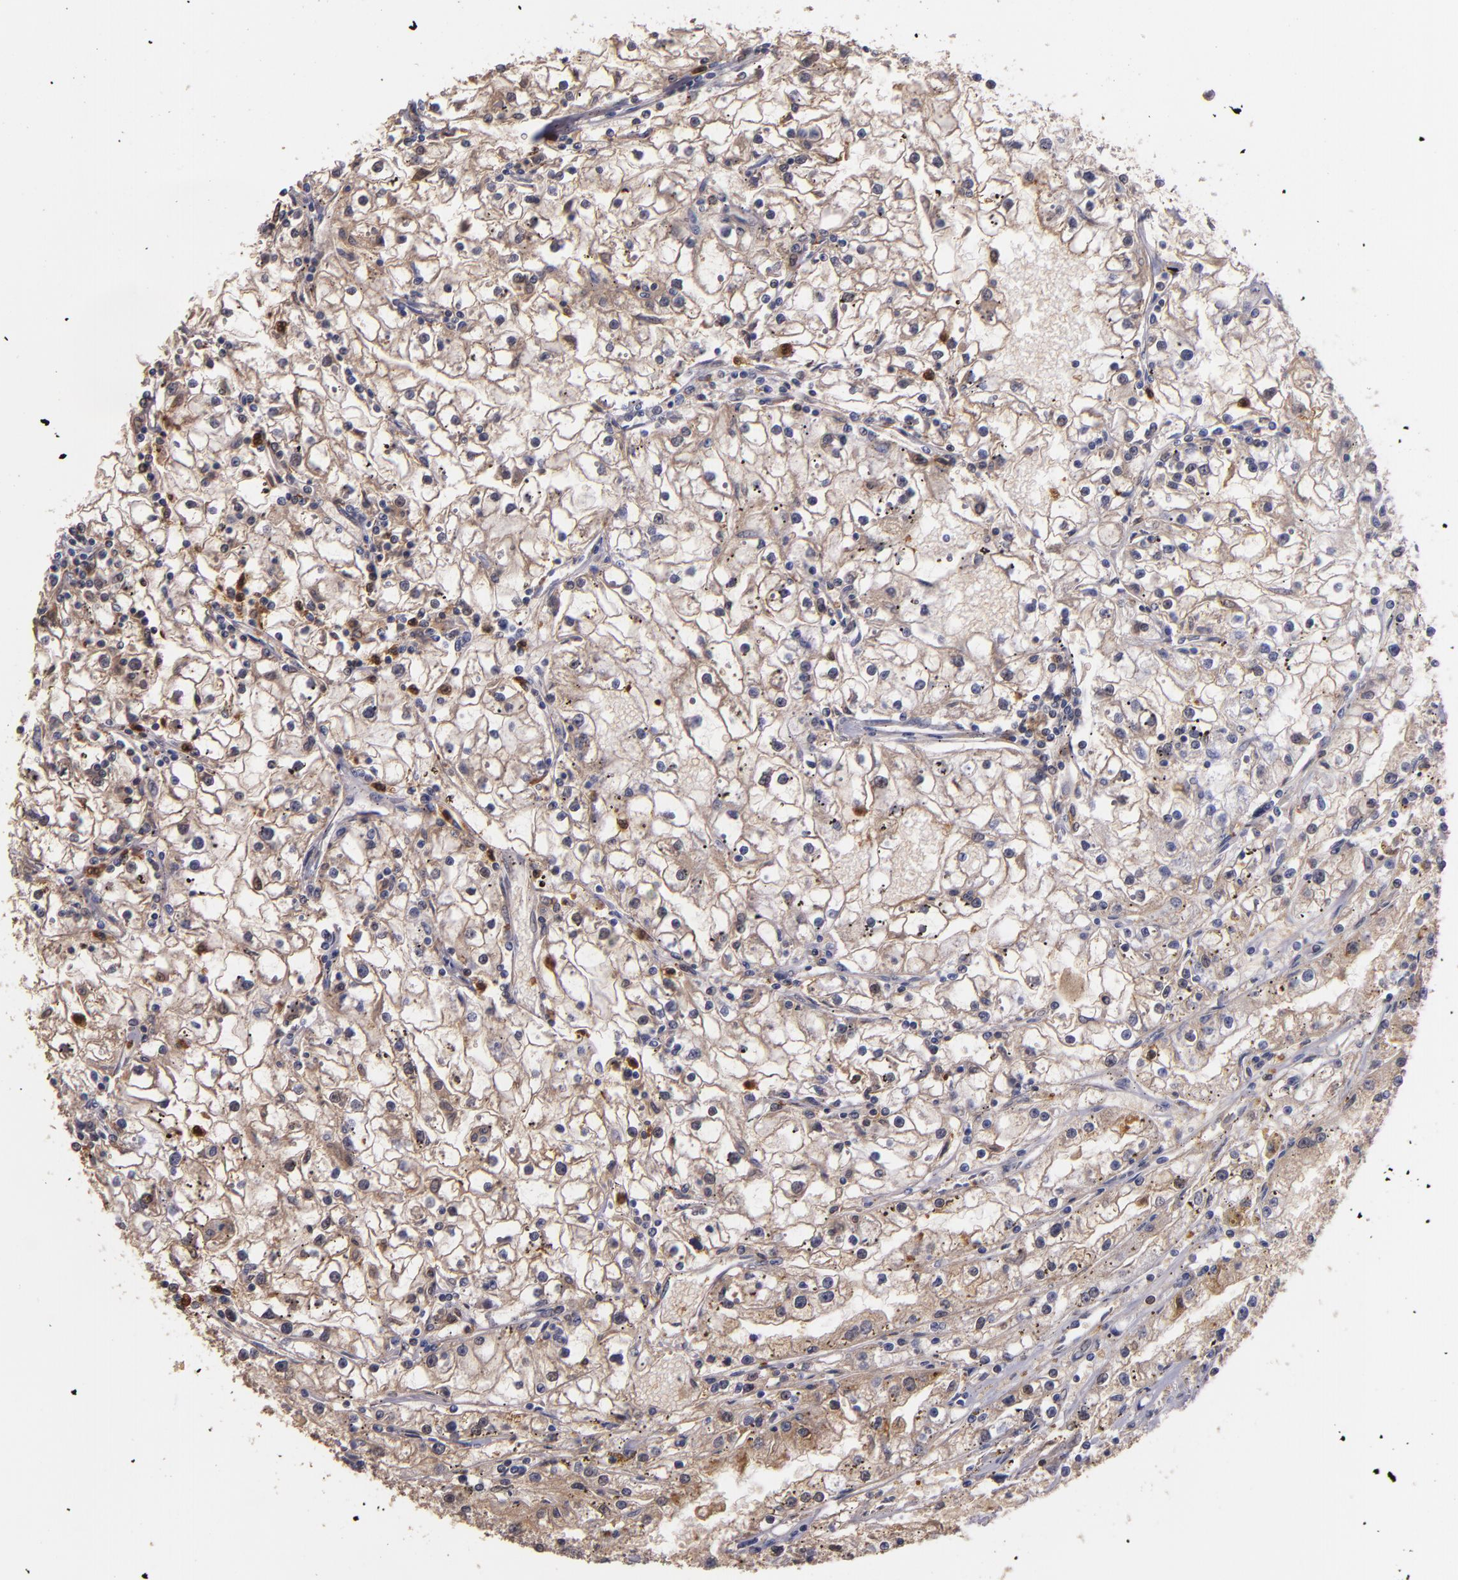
{"staining": {"intensity": "moderate", "quantity": ">75%", "location": "cytoplasmic/membranous"}, "tissue": "renal cancer", "cell_type": "Tumor cells", "image_type": "cancer", "snomed": [{"axis": "morphology", "description": "Adenocarcinoma, NOS"}, {"axis": "topography", "description": "Kidney"}], "caption": "A high-resolution histopathology image shows immunohistochemistry (IHC) staining of renal cancer, which shows moderate cytoplasmic/membranous positivity in approximately >75% of tumor cells.", "gene": "PTS", "patient": {"sex": "male", "age": 56}}